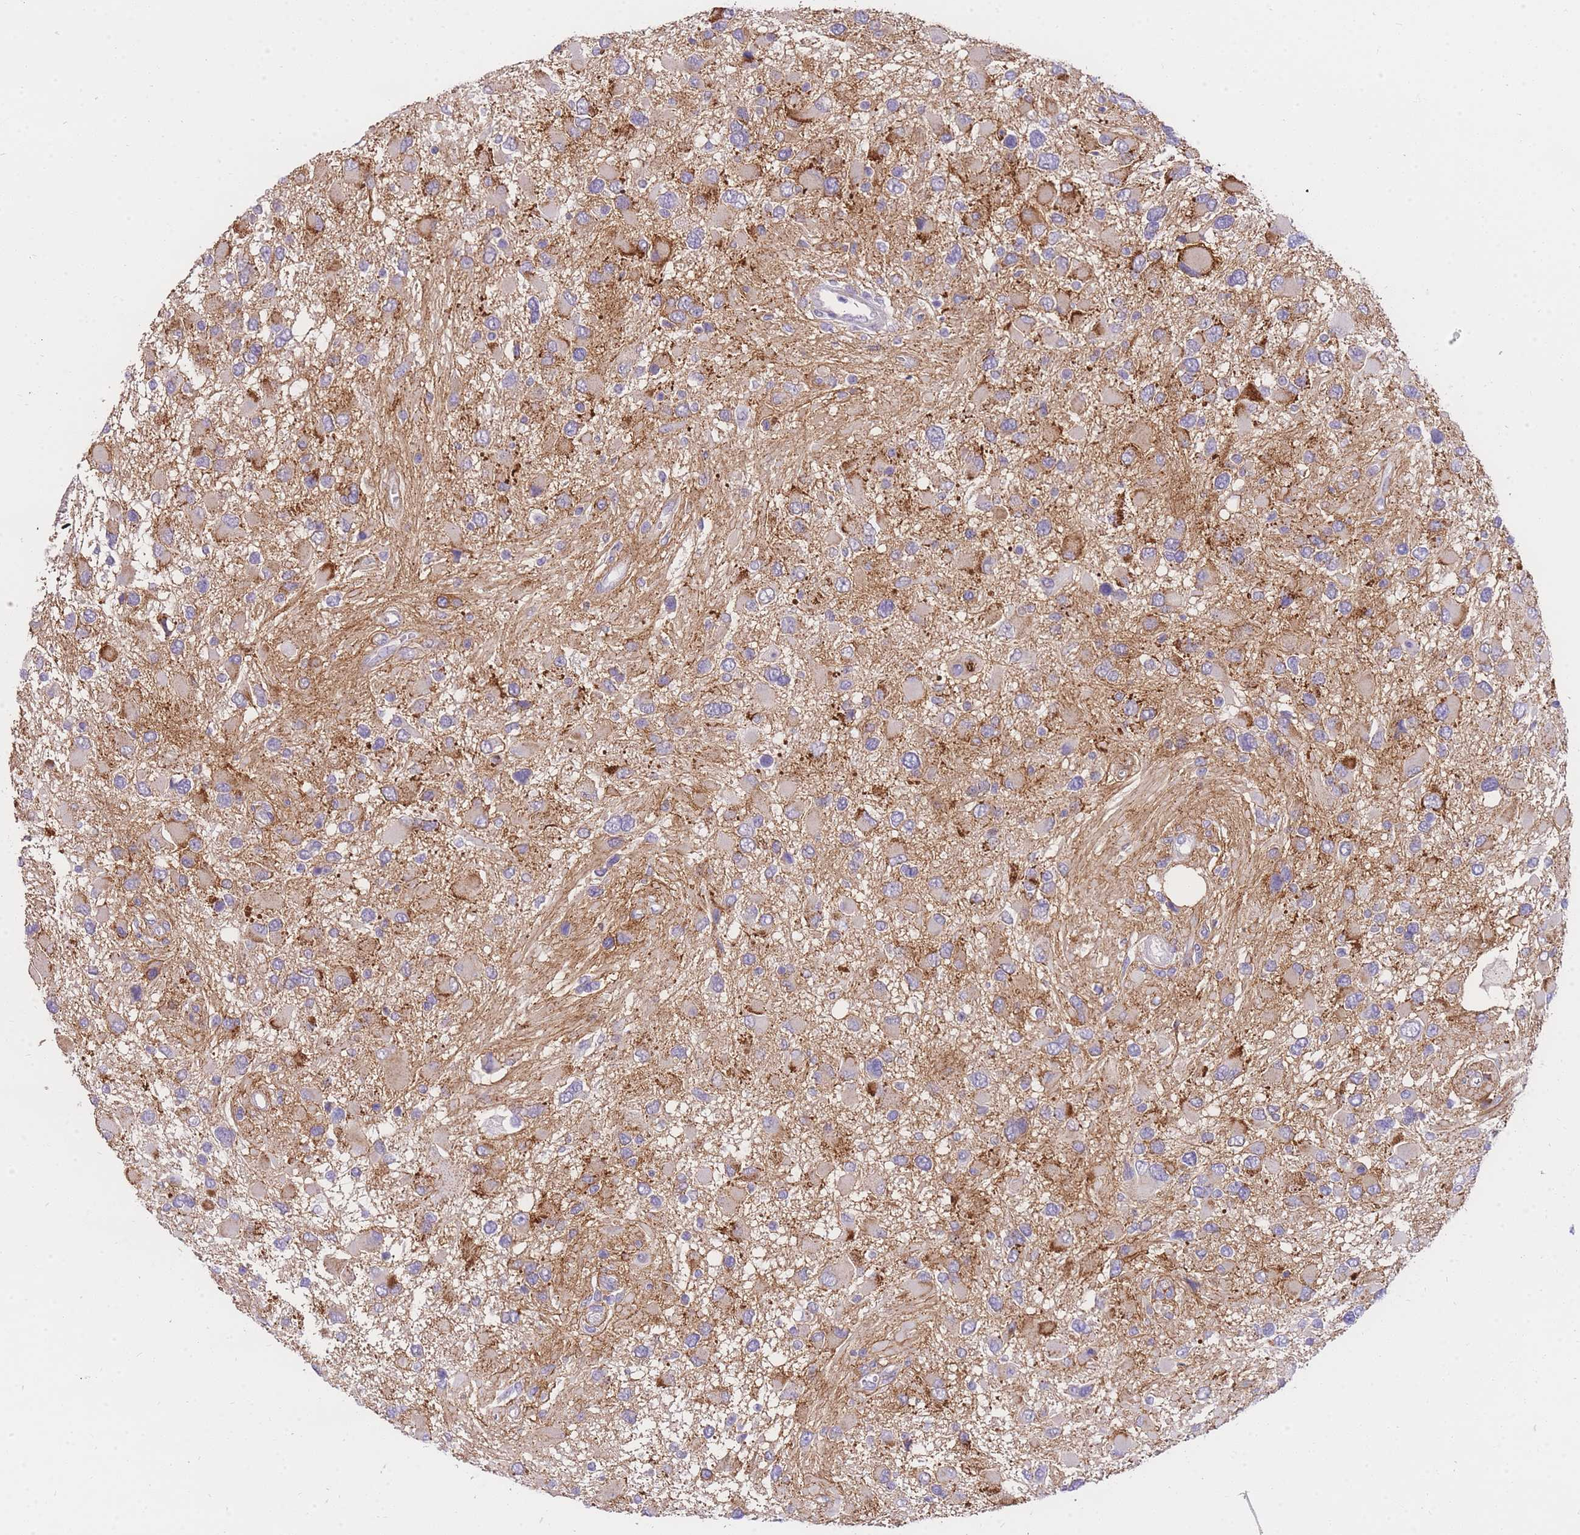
{"staining": {"intensity": "moderate", "quantity": "<25%", "location": "cytoplasmic/membranous"}, "tissue": "glioma", "cell_type": "Tumor cells", "image_type": "cancer", "snomed": [{"axis": "morphology", "description": "Glioma, malignant, High grade"}, {"axis": "topography", "description": "Brain"}], "caption": "Malignant glioma (high-grade) tissue shows moderate cytoplasmic/membranous expression in about <25% of tumor cells, visualized by immunohistochemistry.", "gene": "C2orf88", "patient": {"sex": "male", "age": 53}}